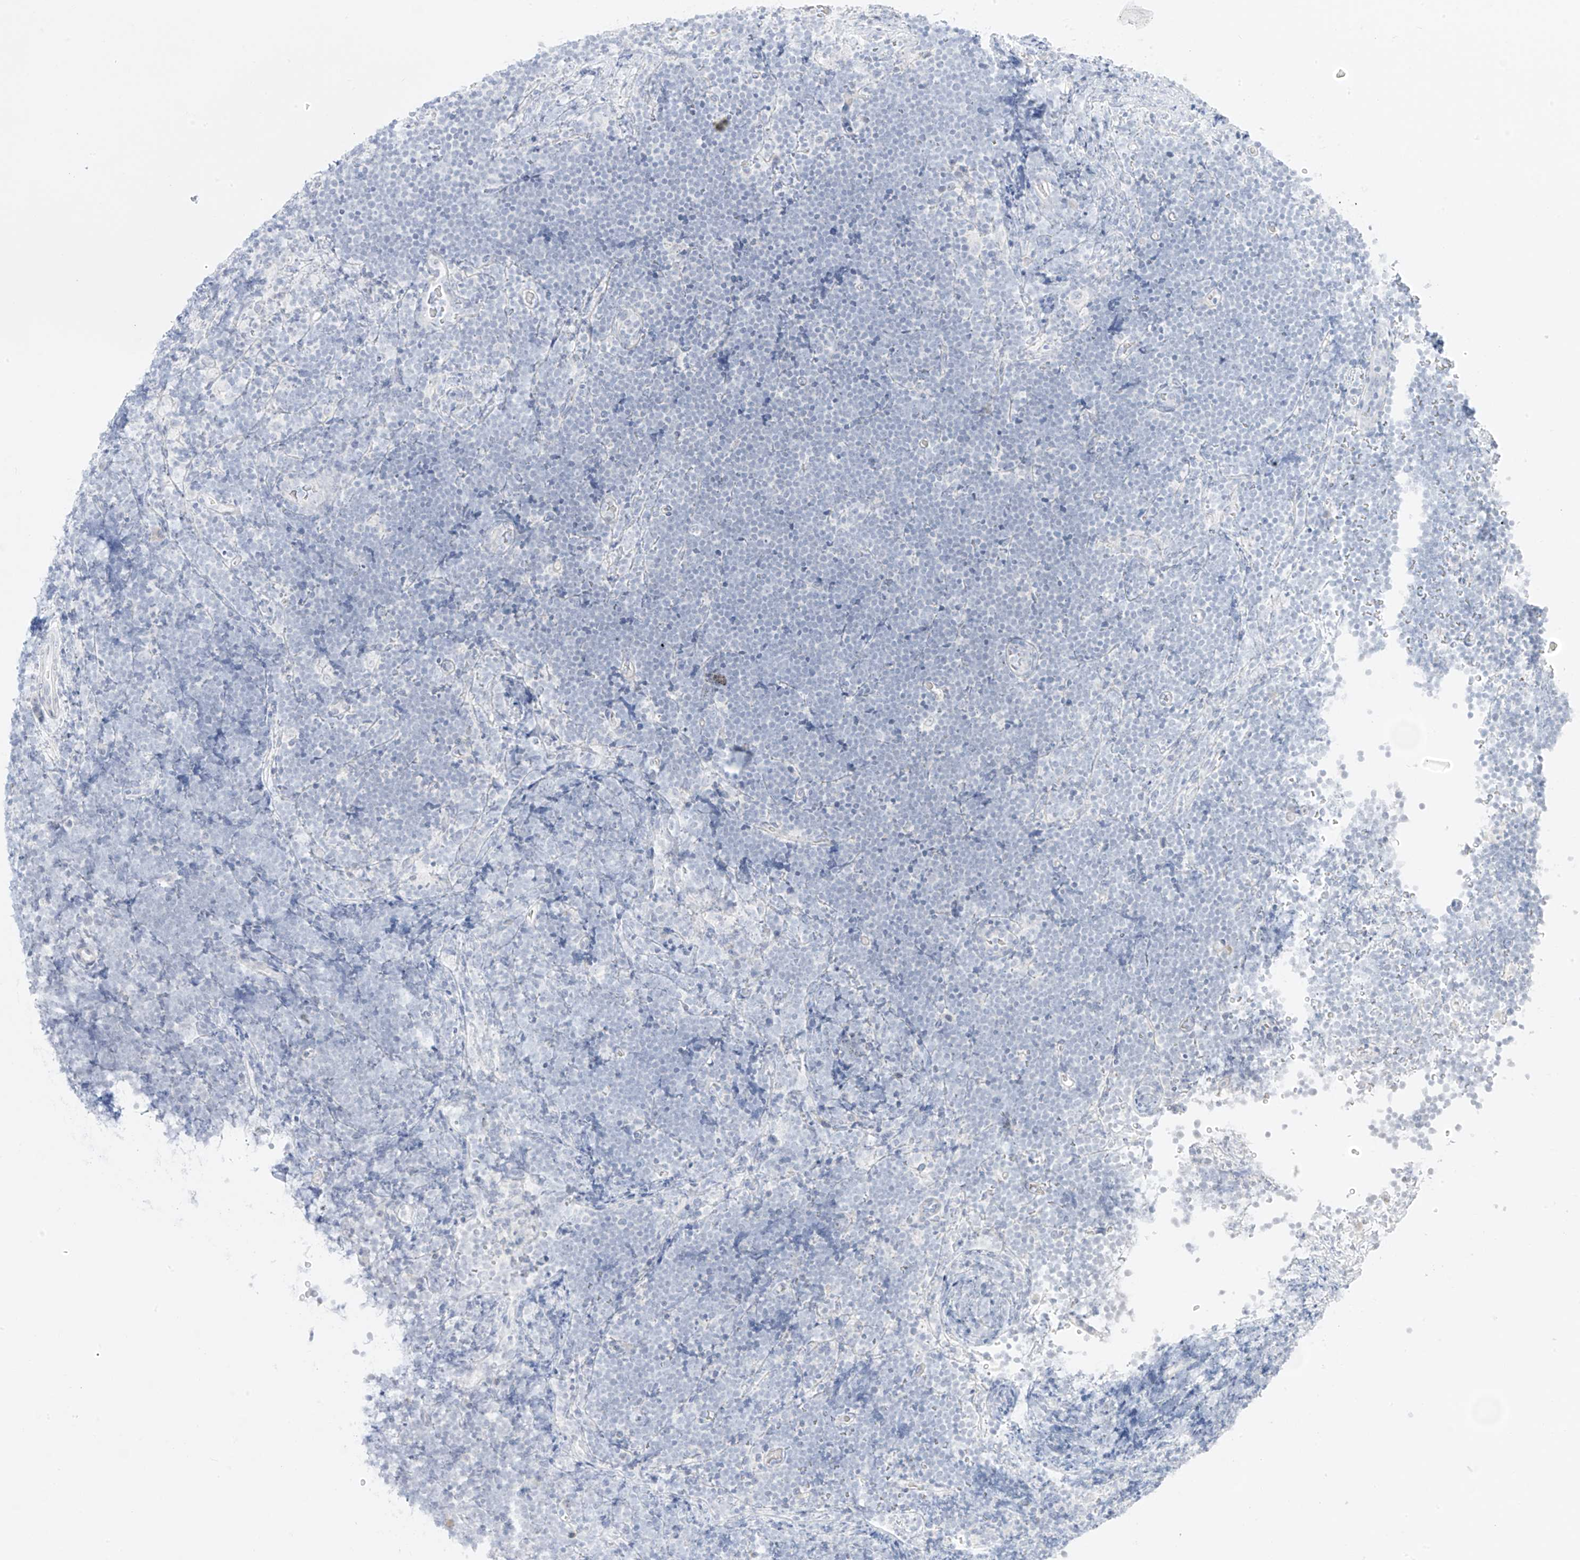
{"staining": {"intensity": "negative", "quantity": "none", "location": "none"}, "tissue": "lymphoma", "cell_type": "Tumor cells", "image_type": "cancer", "snomed": [{"axis": "morphology", "description": "Malignant lymphoma, non-Hodgkin's type, High grade"}, {"axis": "topography", "description": "Lymph node"}], "caption": "DAB (3,3'-diaminobenzidine) immunohistochemical staining of human high-grade malignant lymphoma, non-Hodgkin's type shows no significant expression in tumor cells.", "gene": "DCDC2", "patient": {"sex": "male", "age": 13}}